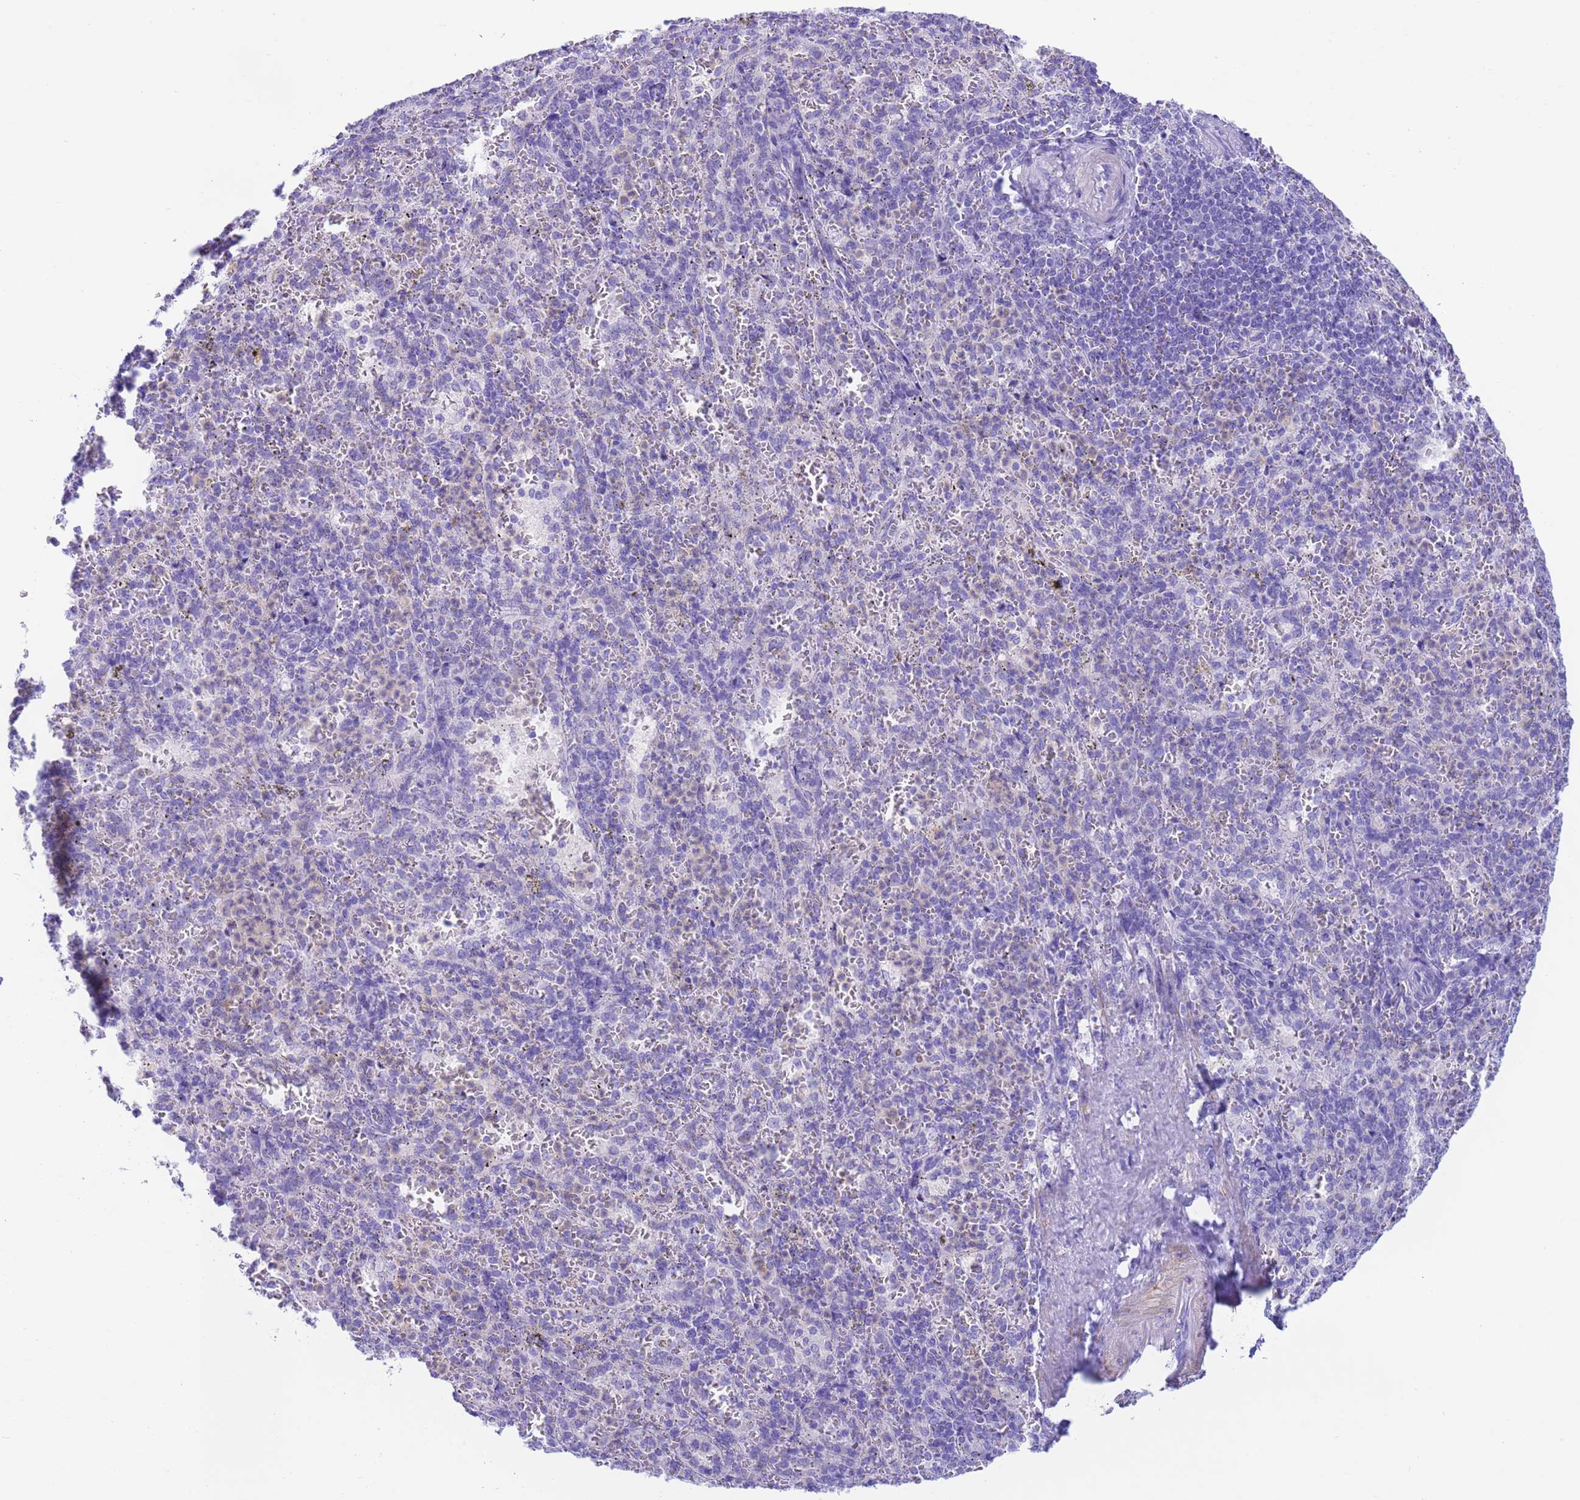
{"staining": {"intensity": "negative", "quantity": "none", "location": "none"}, "tissue": "spleen", "cell_type": "Cells in red pulp", "image_type": "normal", "snomed": [{"axis": "morphology", "description": "Normal tissue, NOS"}, {"axis": "topography", "description": "Spleen"}], "caption": "Histopathology image shows no protein staining in cells in red pulp of unremarkable spleen. (DAB (3,3'-diaminobenzidine) IHC visualized using brightfield microscopy, high magnification).", "gene": "USP38", "patient": {"sex": "female", "age": 21}}